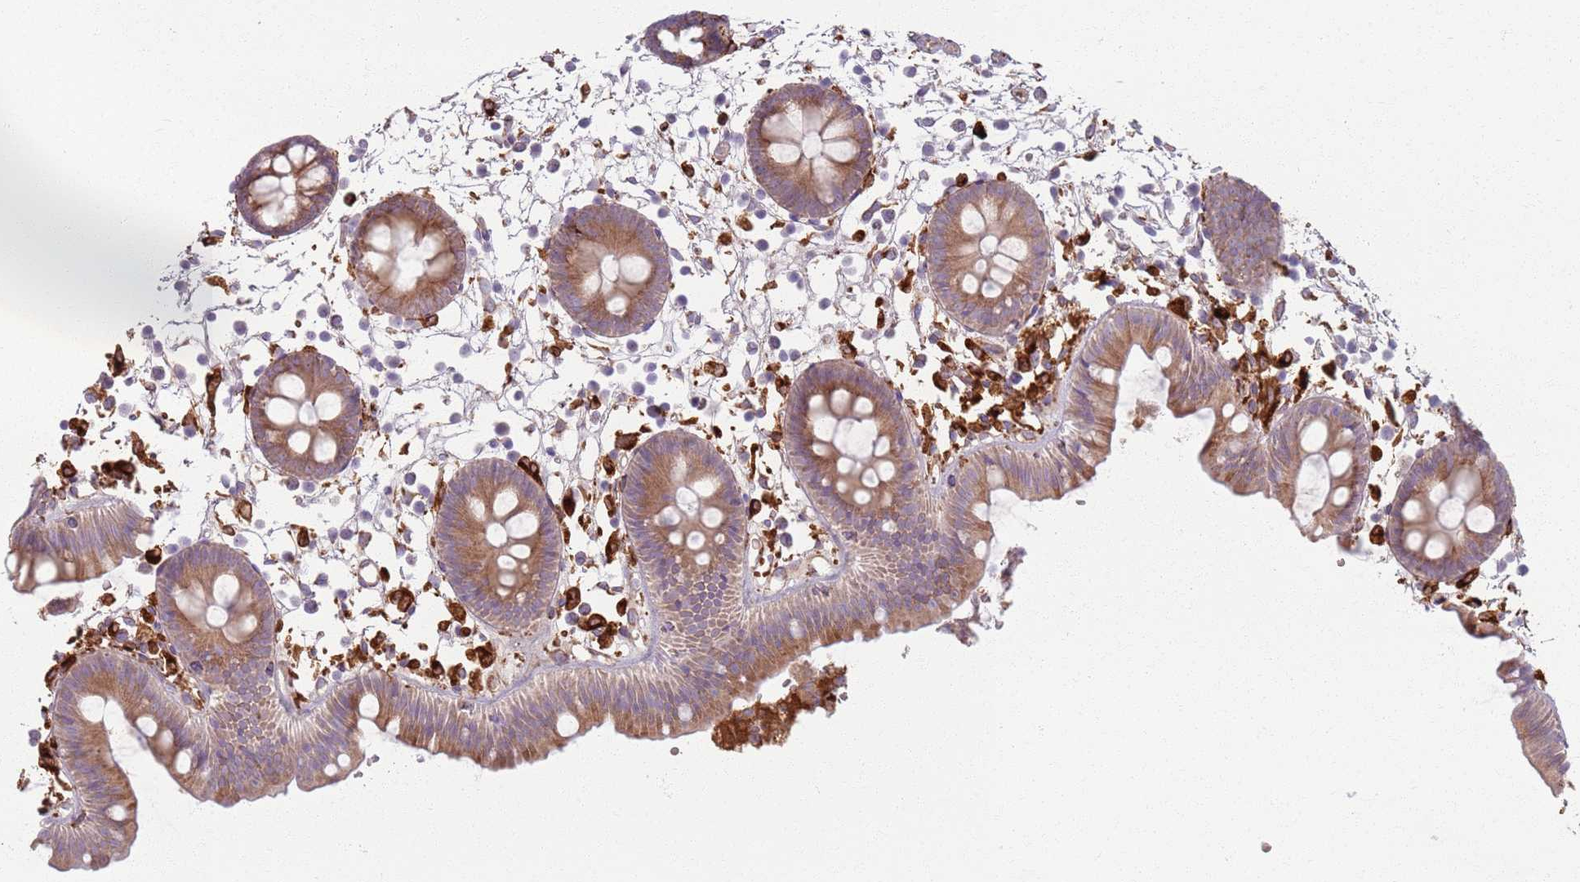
{"staining": {"intensity": "negative", "quantity": "none", "location": "none"}, "tissue": "colon", "cell_type": "Endothelial cells", "image_type": "normal", "snomed": [{"axis": "morphology", "description": "Normal tissue, NOS"}, {"axis": "topography", "description": "Colon"}], "caption": "The micrograph displays no staining of endothelial cells in benign colon.", "gene": "COLGALT1", "patient": {"sex": "male", "age": 56}}